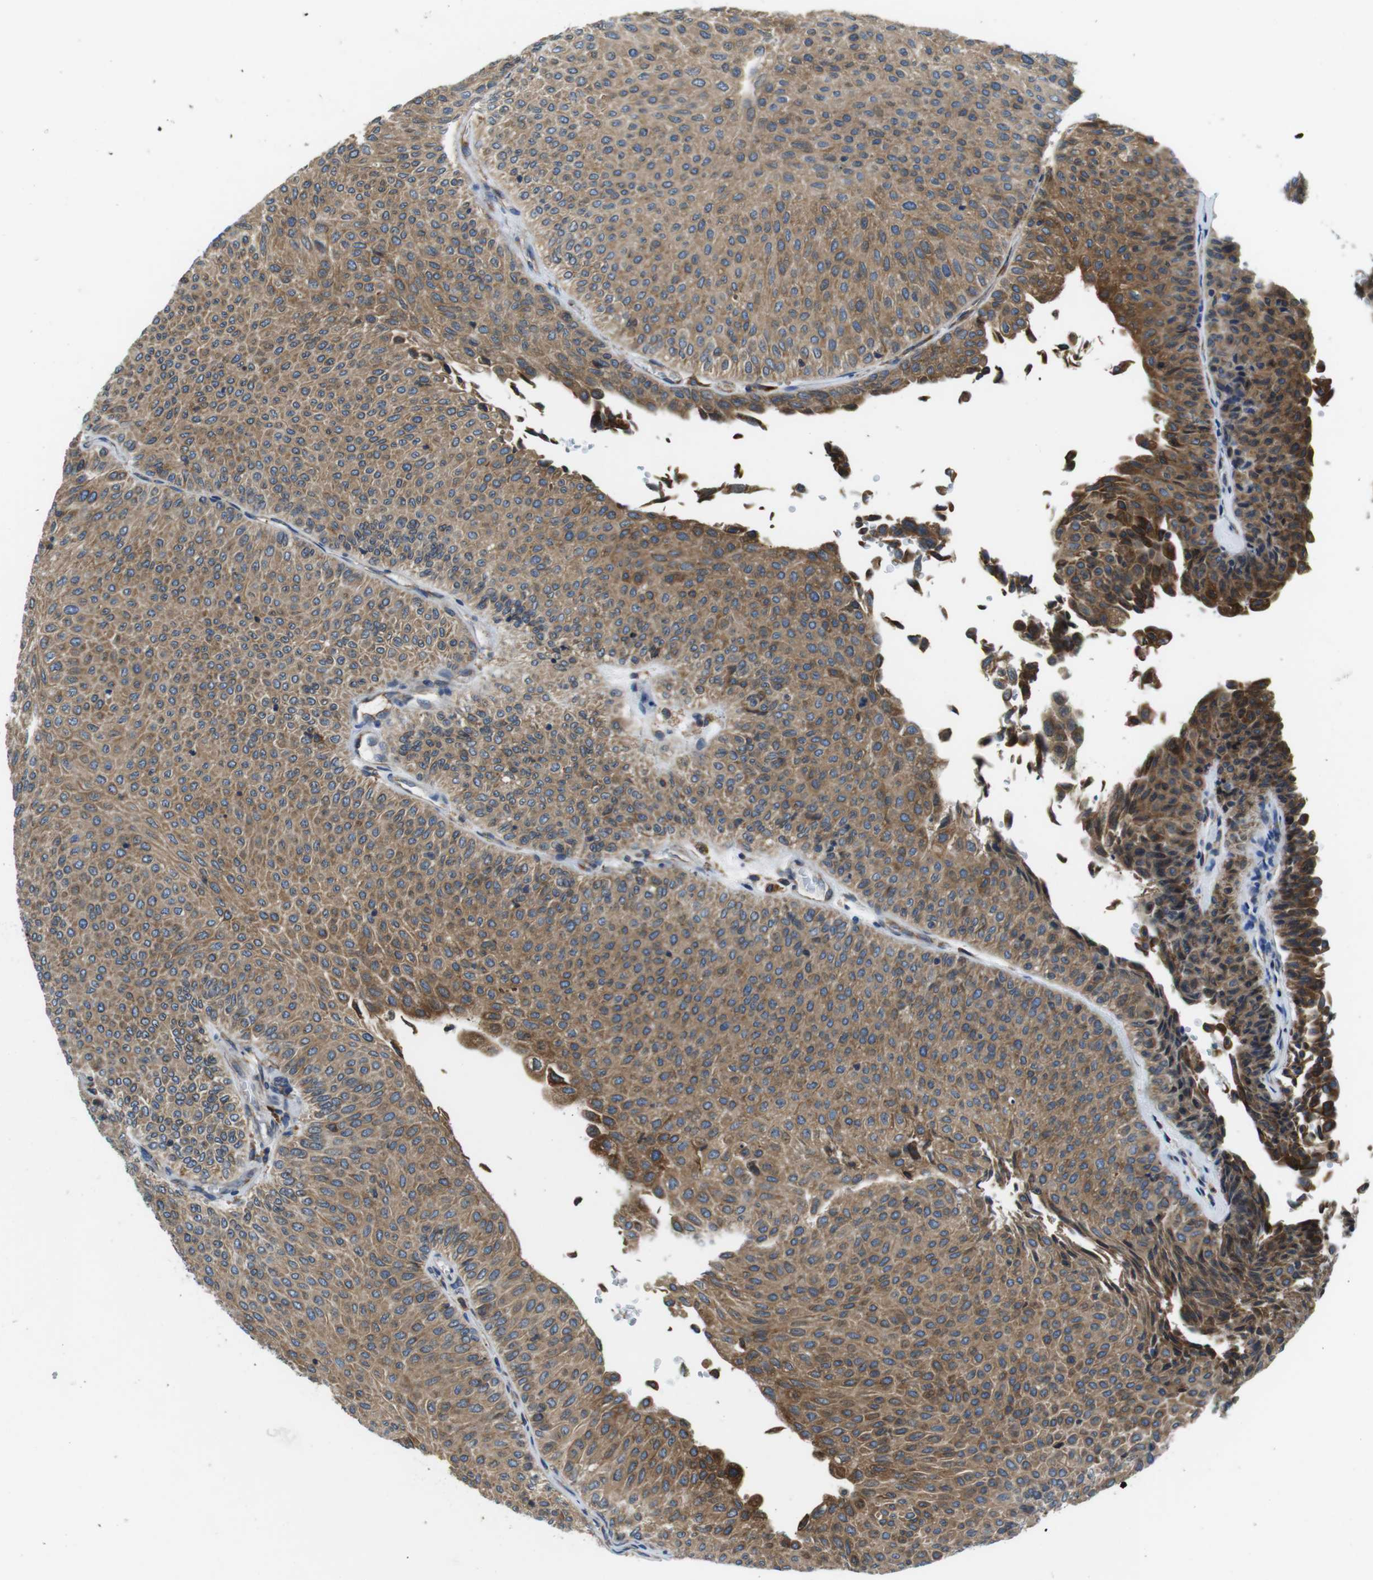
{"staining": {"intensity": "moderate", "quantity": ">75%", "location": "cytoplasmic/membranous"}, "tissue": "urothelial cancer", "cell_type": "Tumor cells", "image_type": "cancer", "snomed": [{"axis": "morphology", "description": "Urothelial carcinoma, Low grade"}, {"axis": "topography", "description": "Urinary bladder"}], "caption": "A medium amount of moderate cytoplasmic/membranous positivity is appreciated in approximately >75% of tumor cells in urothelial cancer tissue.", "gene": "UGGT1", "patient": {"sex": "male", "age": 78}}